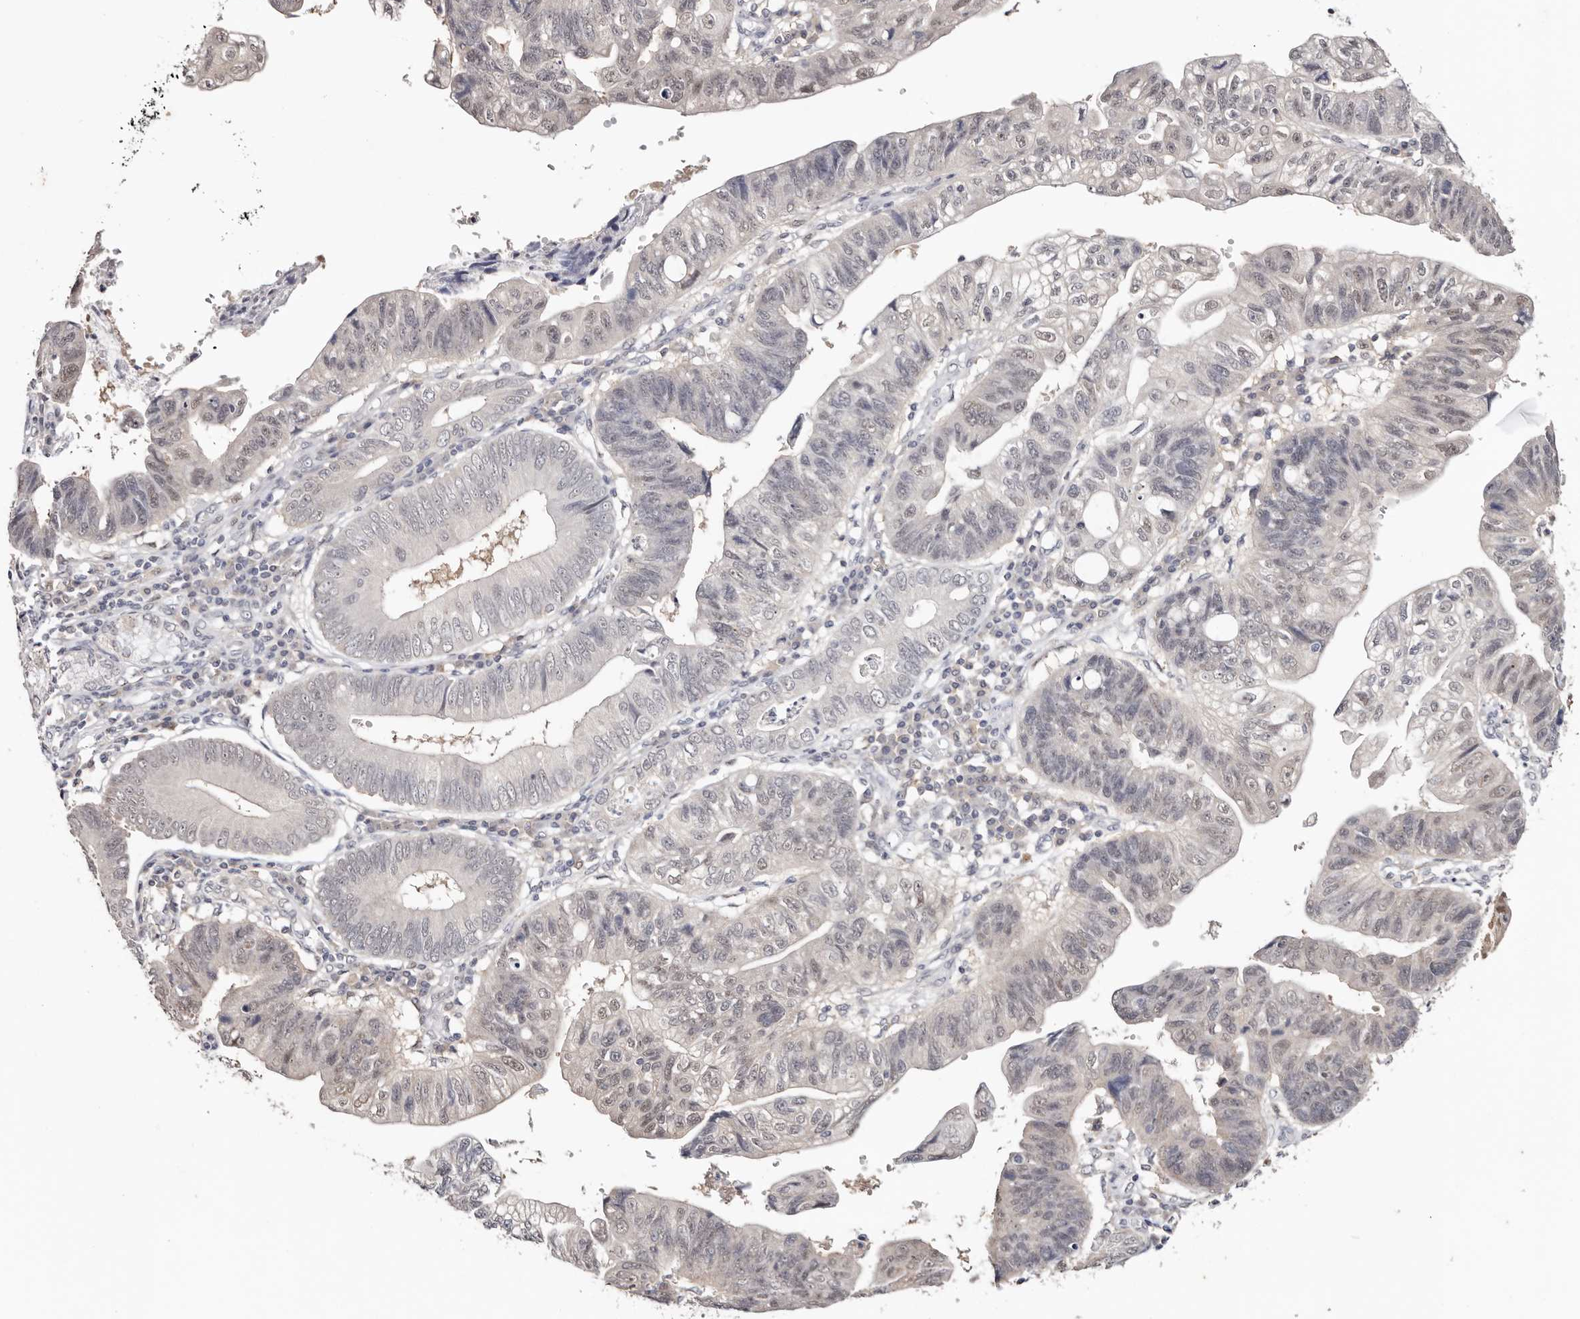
{"staining": {"intensity": "weak", "quantity": "<25%", "location": "nuclear"}, "tissue": "stomach cancer", "cell_type": "Tumor cells", "image_type": "cancer", "snomed": [{"axis": "morphology", "description": "Adenocarcinoma, NOS"}, {"axis": "topography", "description": "Stomach"}], "caption": "DAB (3,3'-diaminobenzidine) immunohistochemical staining of human stomach cancer demonstrates no significant expression in tumor cells.", "gene": "TYW3", "patient": {"sex": "male", "age": 59}}